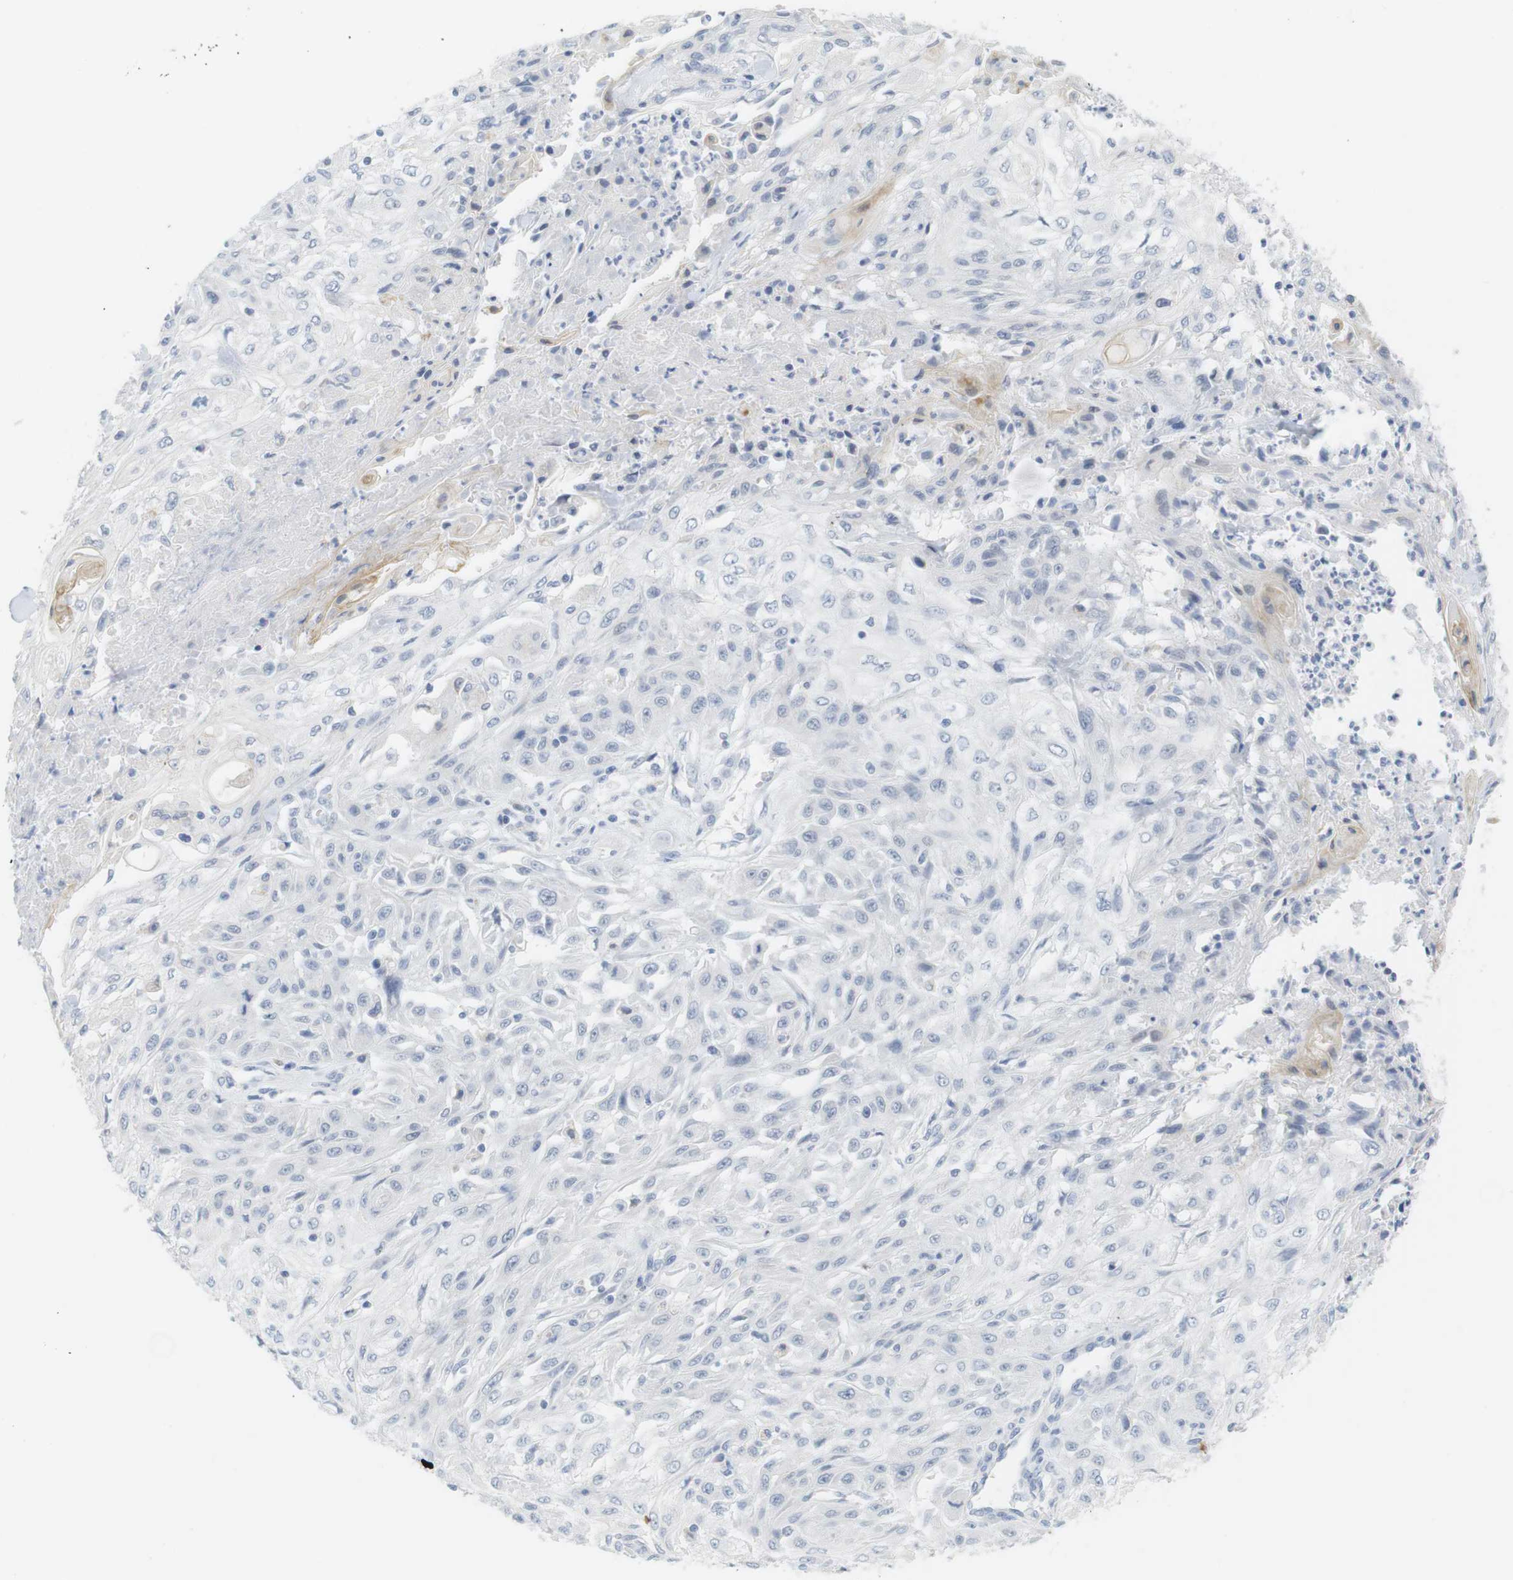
{"staining": {"intensity": "negative", "quantity": "none", "location": "none"}, "tissue": "skin cancer", "cell_type": "Tumor cells", "image_type": "cancer", "snomed": [{"axis": "morphology", "description": "Squamous cell carcinoma, NOS"}, {"axis": "topography", "description": "Skin"}], "caption": "Immunohistochemistry (IHC) micrograph of skin squamous cell carcinoma stained for a protein (brown), which displays no staining in tumor cells.", "gene": "YIPF1", "patient": {"sex": "male", "age": 75}}